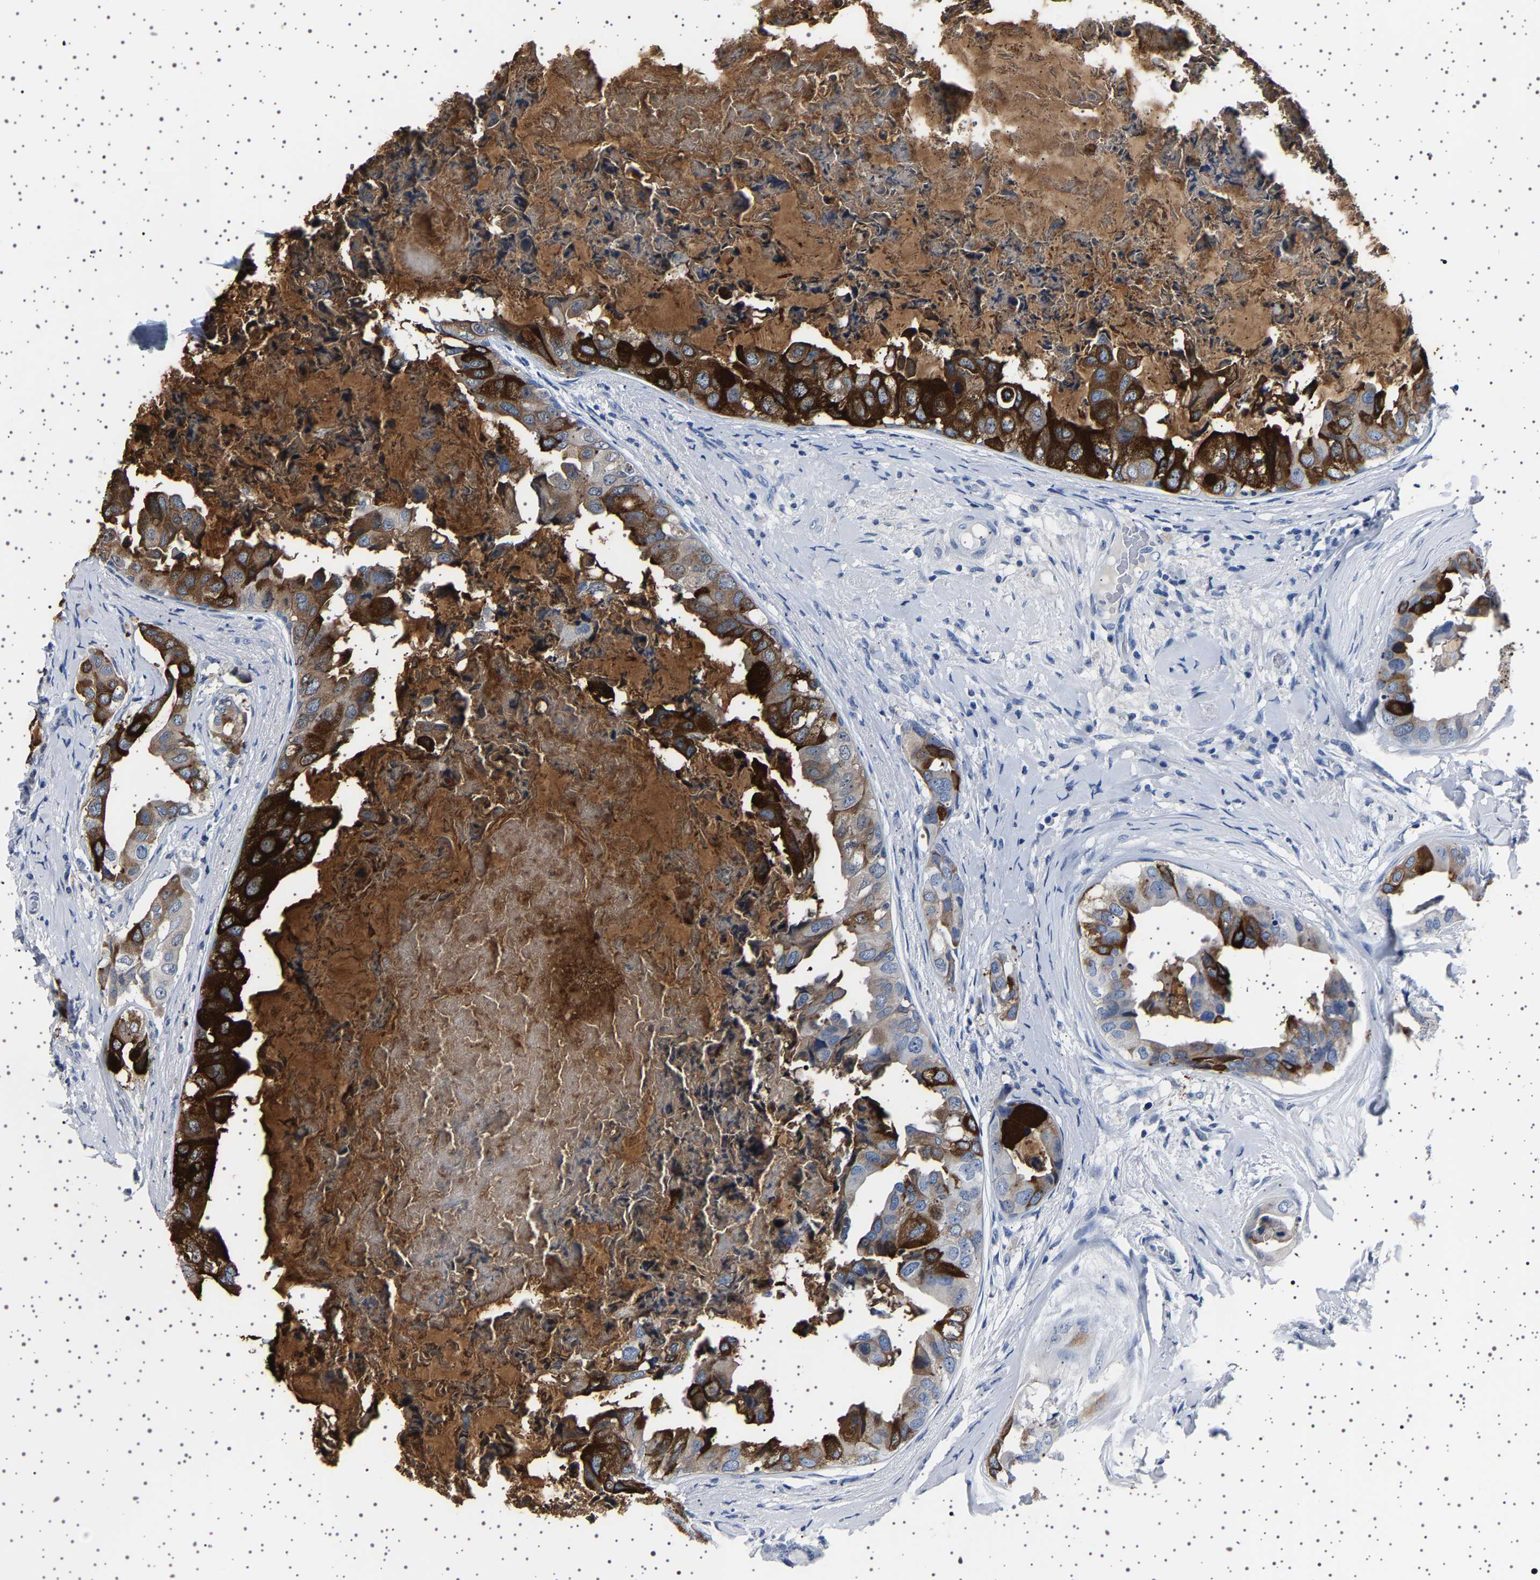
{"staining": {"intensity": "strong", "quantity": ">75%", "location": "cytoplasmic/membranous"}, "tissue": "breast cancer", "cell_type": "Tumor cells", "image_type": "cancer", "snomed": [{"axis": "morphology", "description": "Normal tissue, NOS"}, {"axis": "morphology", "description": "Duct carcinoma"}, {"axis": "topography", "description": "Breast"}], "caption": "High-power microscopy captured an IHC photomicrograph of breast cancer, revealing strong cytoplasmic/membranous staining in about >75% of tumor cells. The staining is performed using DAB (3,3'-diaminobenzidine) brown chromogen to label protein expression. The nuclei are counter-stained blue using hematoxylin.", "gene": "TFF3", "patient": {"sex": "female", "age": 40}}